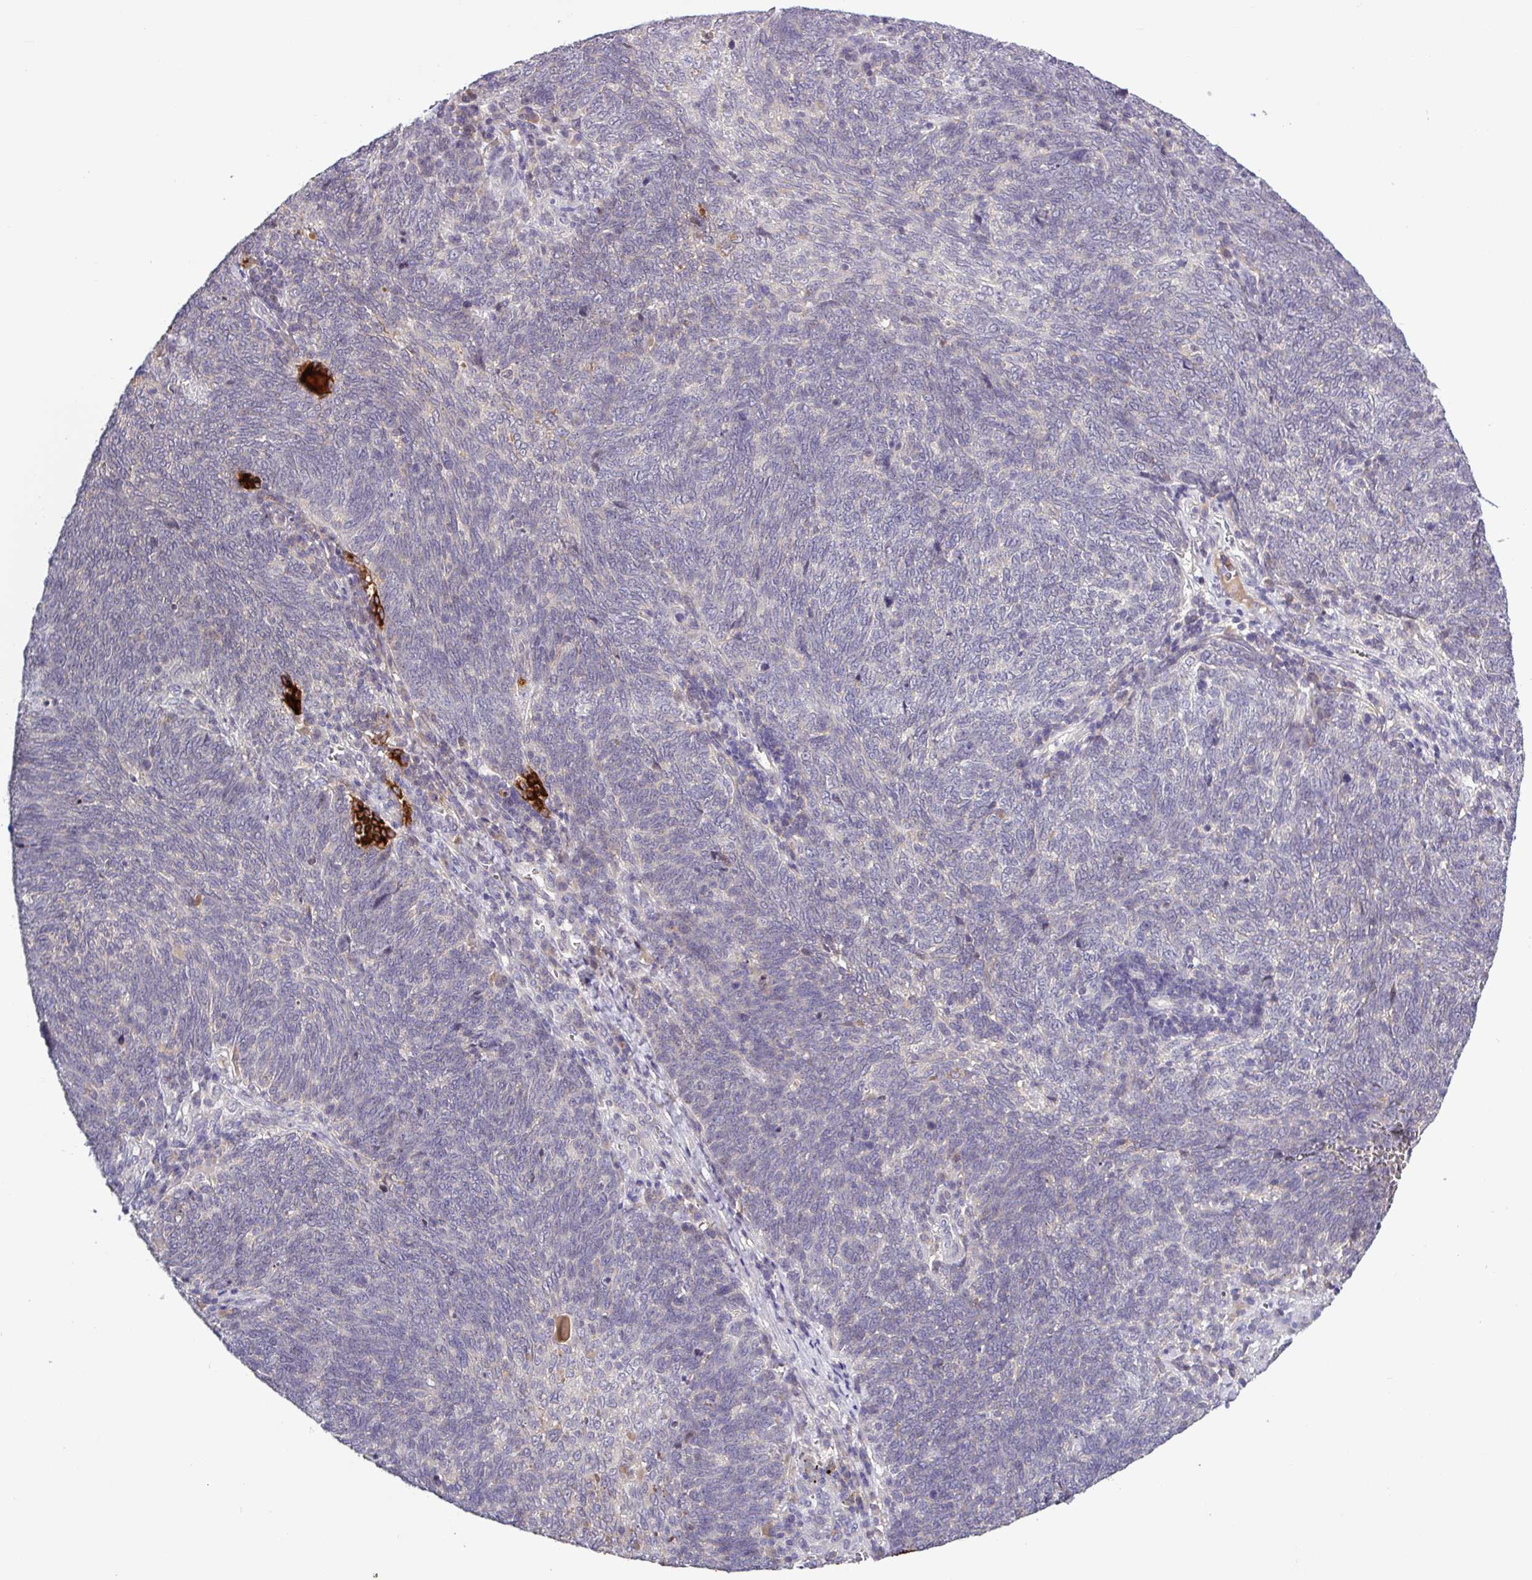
{"staining": {"intensity": "negative", "quantity": "none", "location": "none"}, "tissue": "lung cancer", "cell_type": "Tumor cells", "image_type": "cancer", "snomed": [{"axis": "morphology", "description": "Squamous cell carcinoma, NOS"}, {"axis": "topography", "description": "Lung"}], "caption": "The immunohistochemistry (IHC) image has no significant expression in tumor cells of squamous cell carcinoma (lung) tissue. (Stains: DAB (3,3'-diaminobenzidine) immunohistochemistry (IHC) with hematoxylin counter stain, Microscopy: brightfield microscopy at high magnification).", "gene": "SFTPB", "patient": {"sex": "female", "age": 72}}